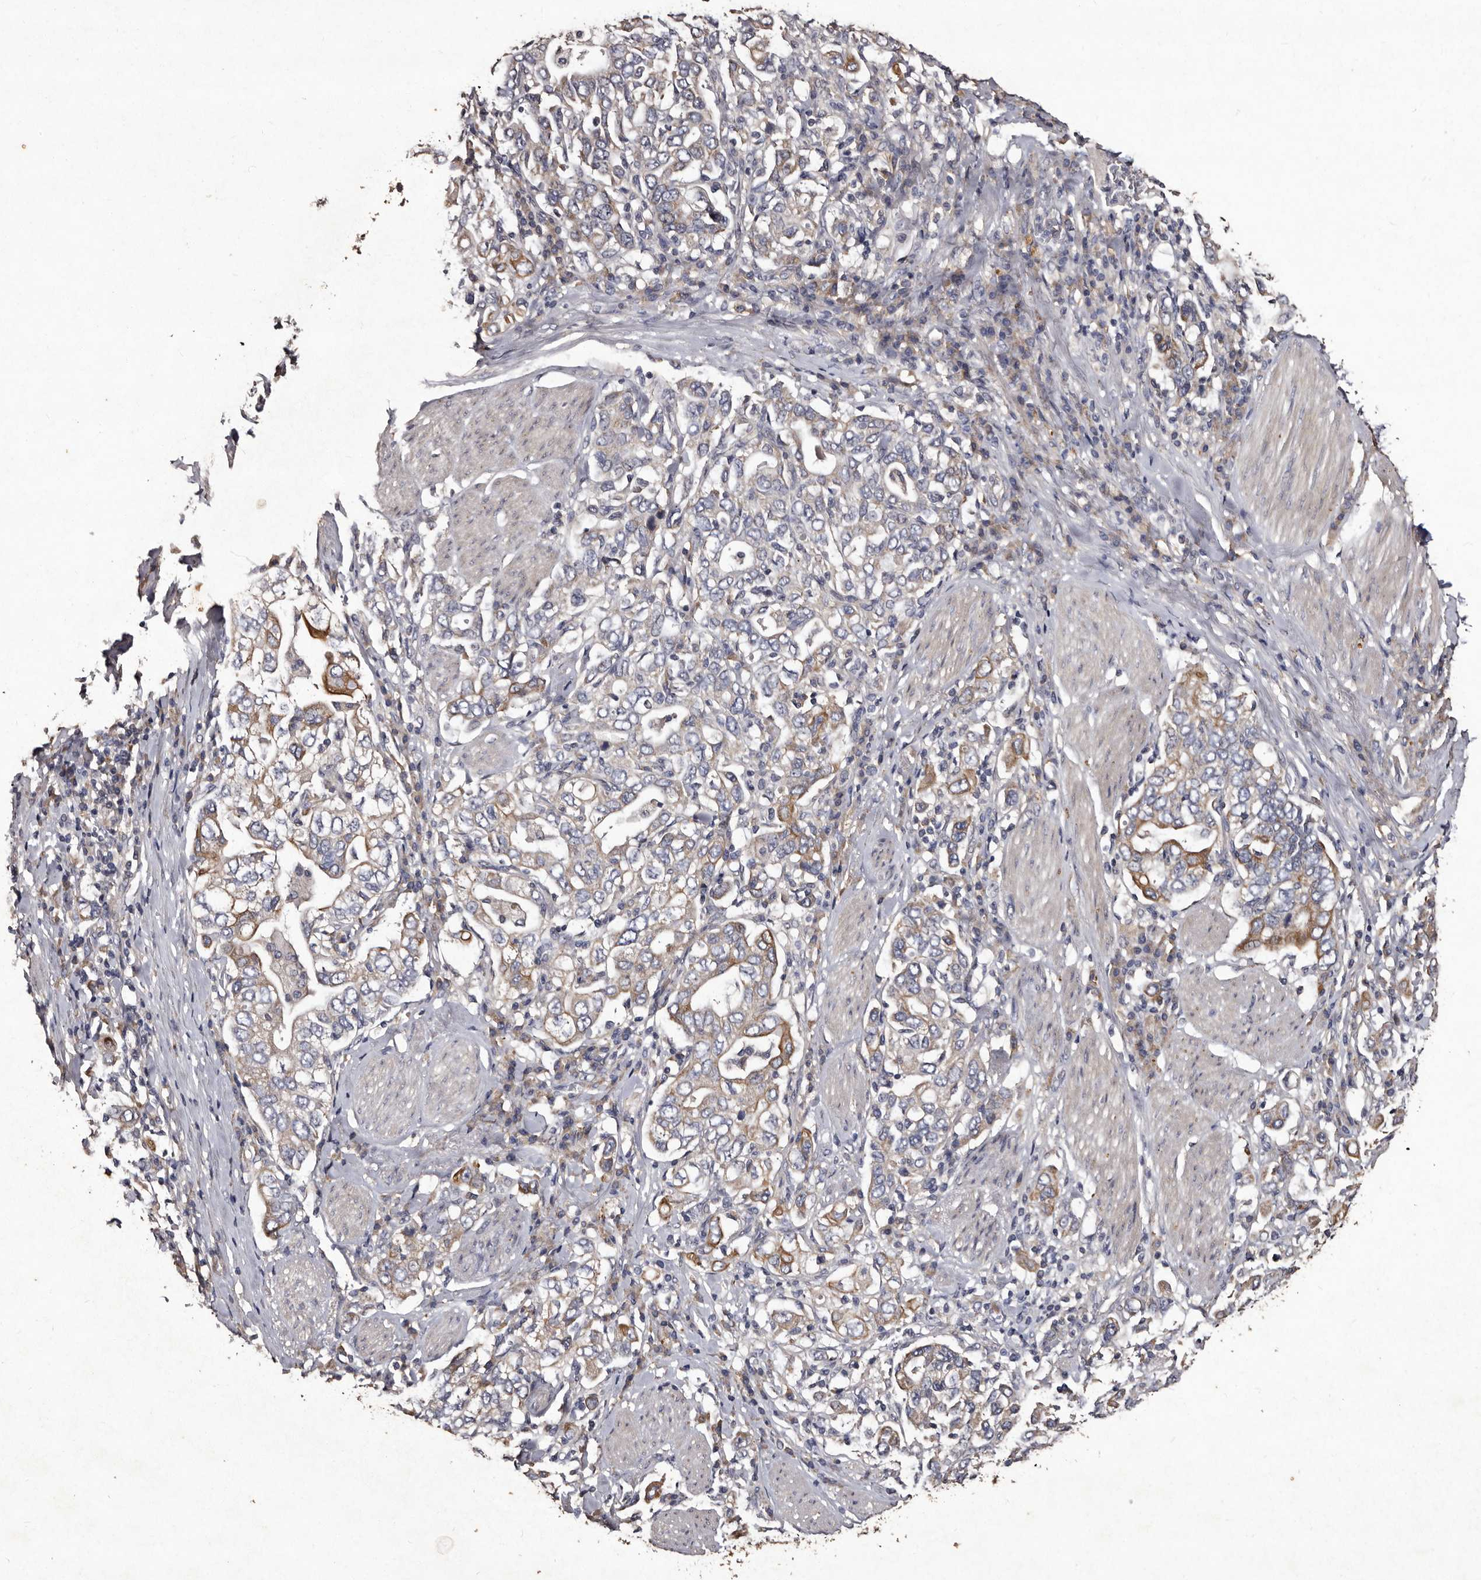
{"staining": {"intensity": "moderate", "quantity": "25%-75%", "location": "cytoplasmic/membranous"}, "tissue": "stomach cancer", "cell_type": "Tumor cells", "image_type": "cancer", "snomed": [{"axis": "morphology", "description": "Adenocarcinoma, NOS"}, {"axis": "topography", "description": "Stomach, upper"}], "caption": "This is a histology image of immunohistochemistry (IHC) staining of stomach cancer, which shows moderate staining in the cytoplasmic/membranous of tumor cells.", "gene": "TFB1M", "patient": {"sex": "male", "age": 62}}